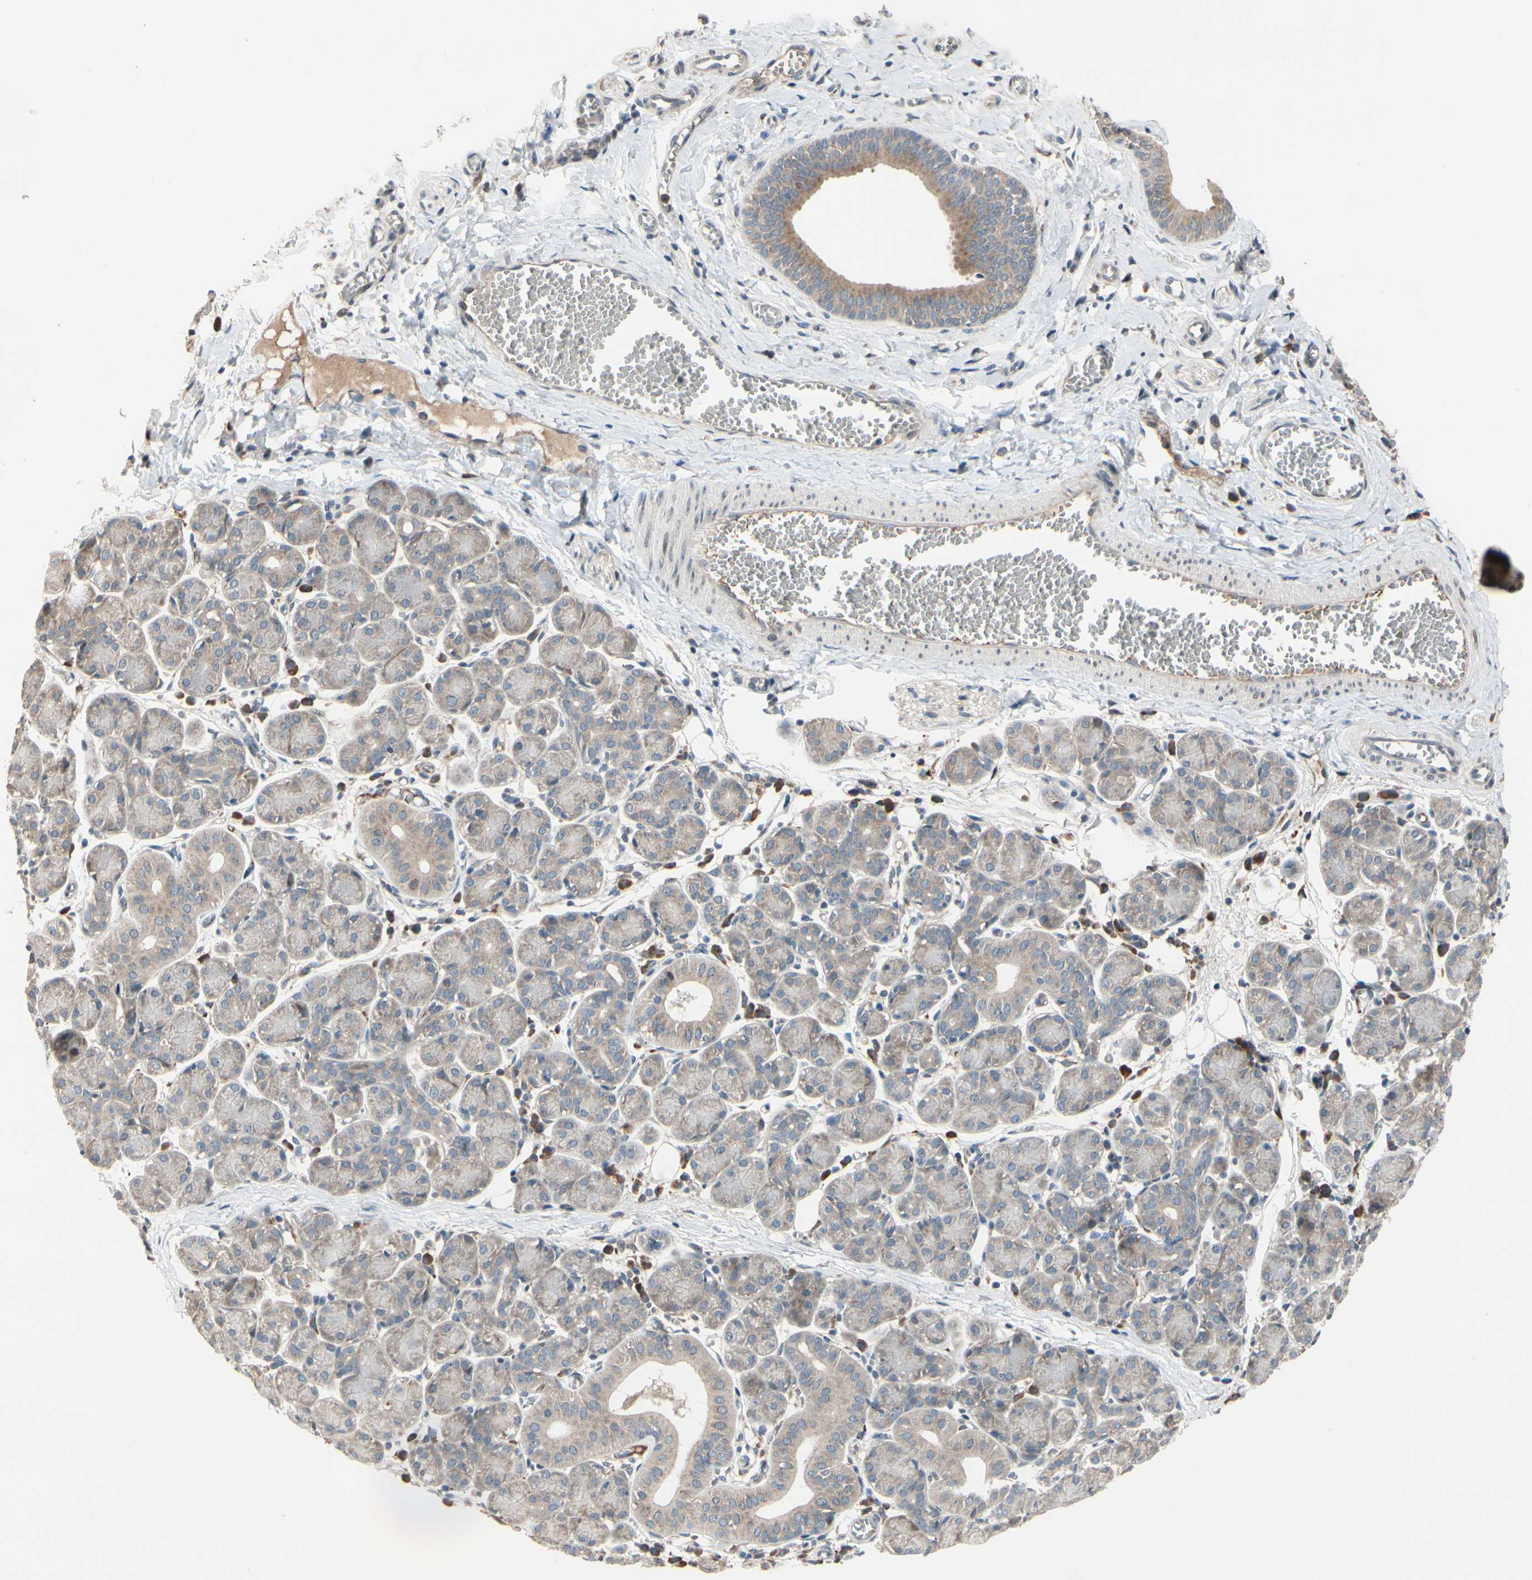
{"staining": {"intensity": "weak", "quantity": "25%-75%", "location": "cytoplasmic/membranous"}, "tissue": "salivary gland", "cell_type": "Glandular cells", "image_type": "normal", "snomed": [{"axis": "morphology", "description": "Normal tissue, NOS"}, {"axis": "morphology", "description": "Inflammation, NOS"}, {"axis": "topography", "description": "Lymph node"}, {"axis": "topography", "description": "Salivary gland"}], "caption": "Glandular cells exhibit low levels of weak cytoplasmic/membranous positivity in about 25%-75% of cells in benign human salivary gland.", "gene": "SNX29", "patient": {"sex": "male", "age": 3}}